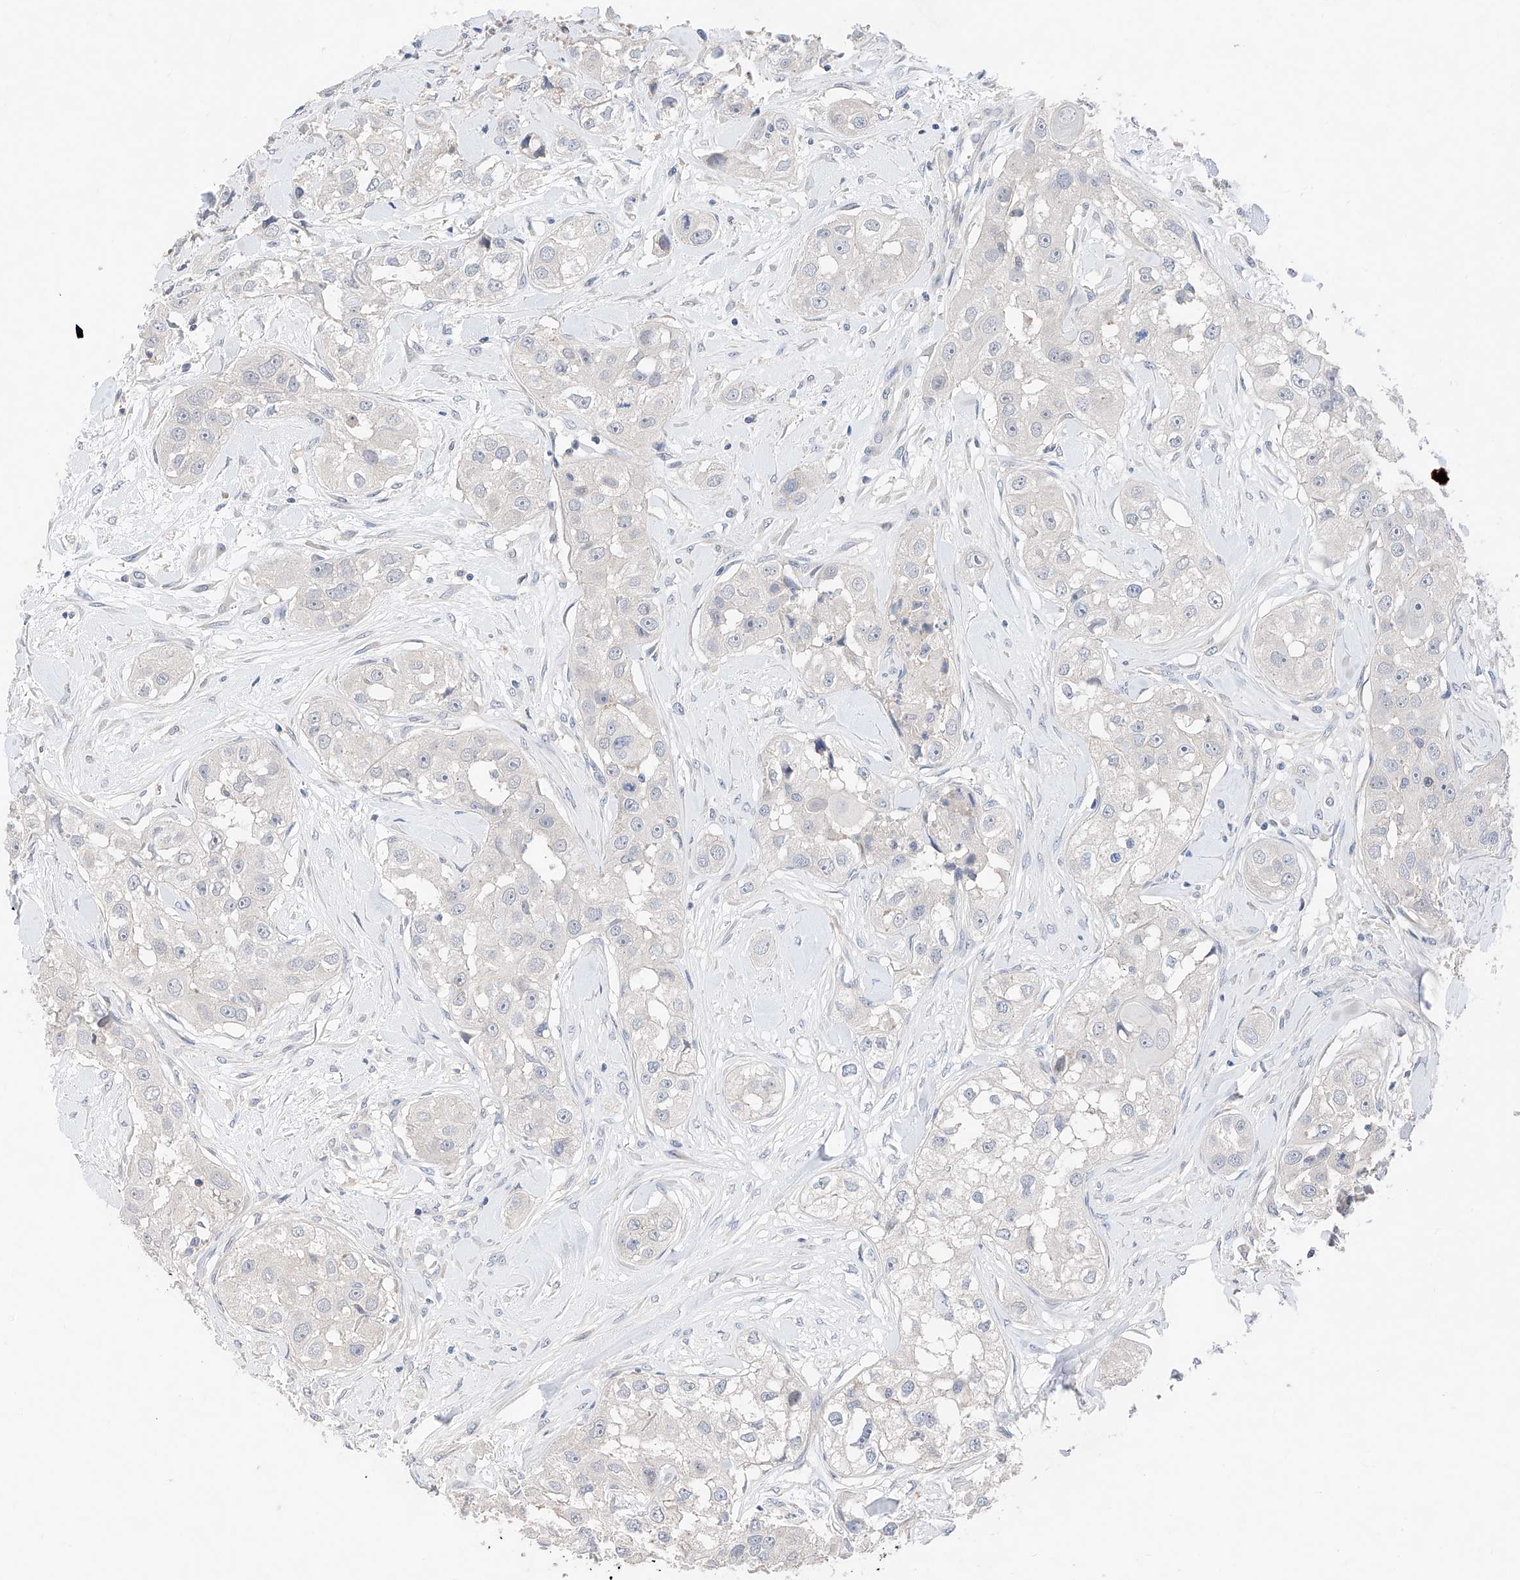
{"staining": {"intensity": "negative", "quantity": "none", "location": "none"}, "tissue": "head and neck cancer", "cell_type": "Tumor cells", "image_type": "cancer", "snomed": [{"axis": "morphology", "description": "Normal tissue, NOS"}, {"axis": "morphology", "description": "Squamous cell carcinoma, NOS"}, {"axis": "topography", "description": "Skeletal muscle"}, {"axis": "topography", "description": "Head-Neck"}], "caption": "Tumor cells are negative for protein expression in human squamous cell carcinoma (head and neck).", "gene": "FUCA2", "patient": {"sex": "male", "age": 51}}